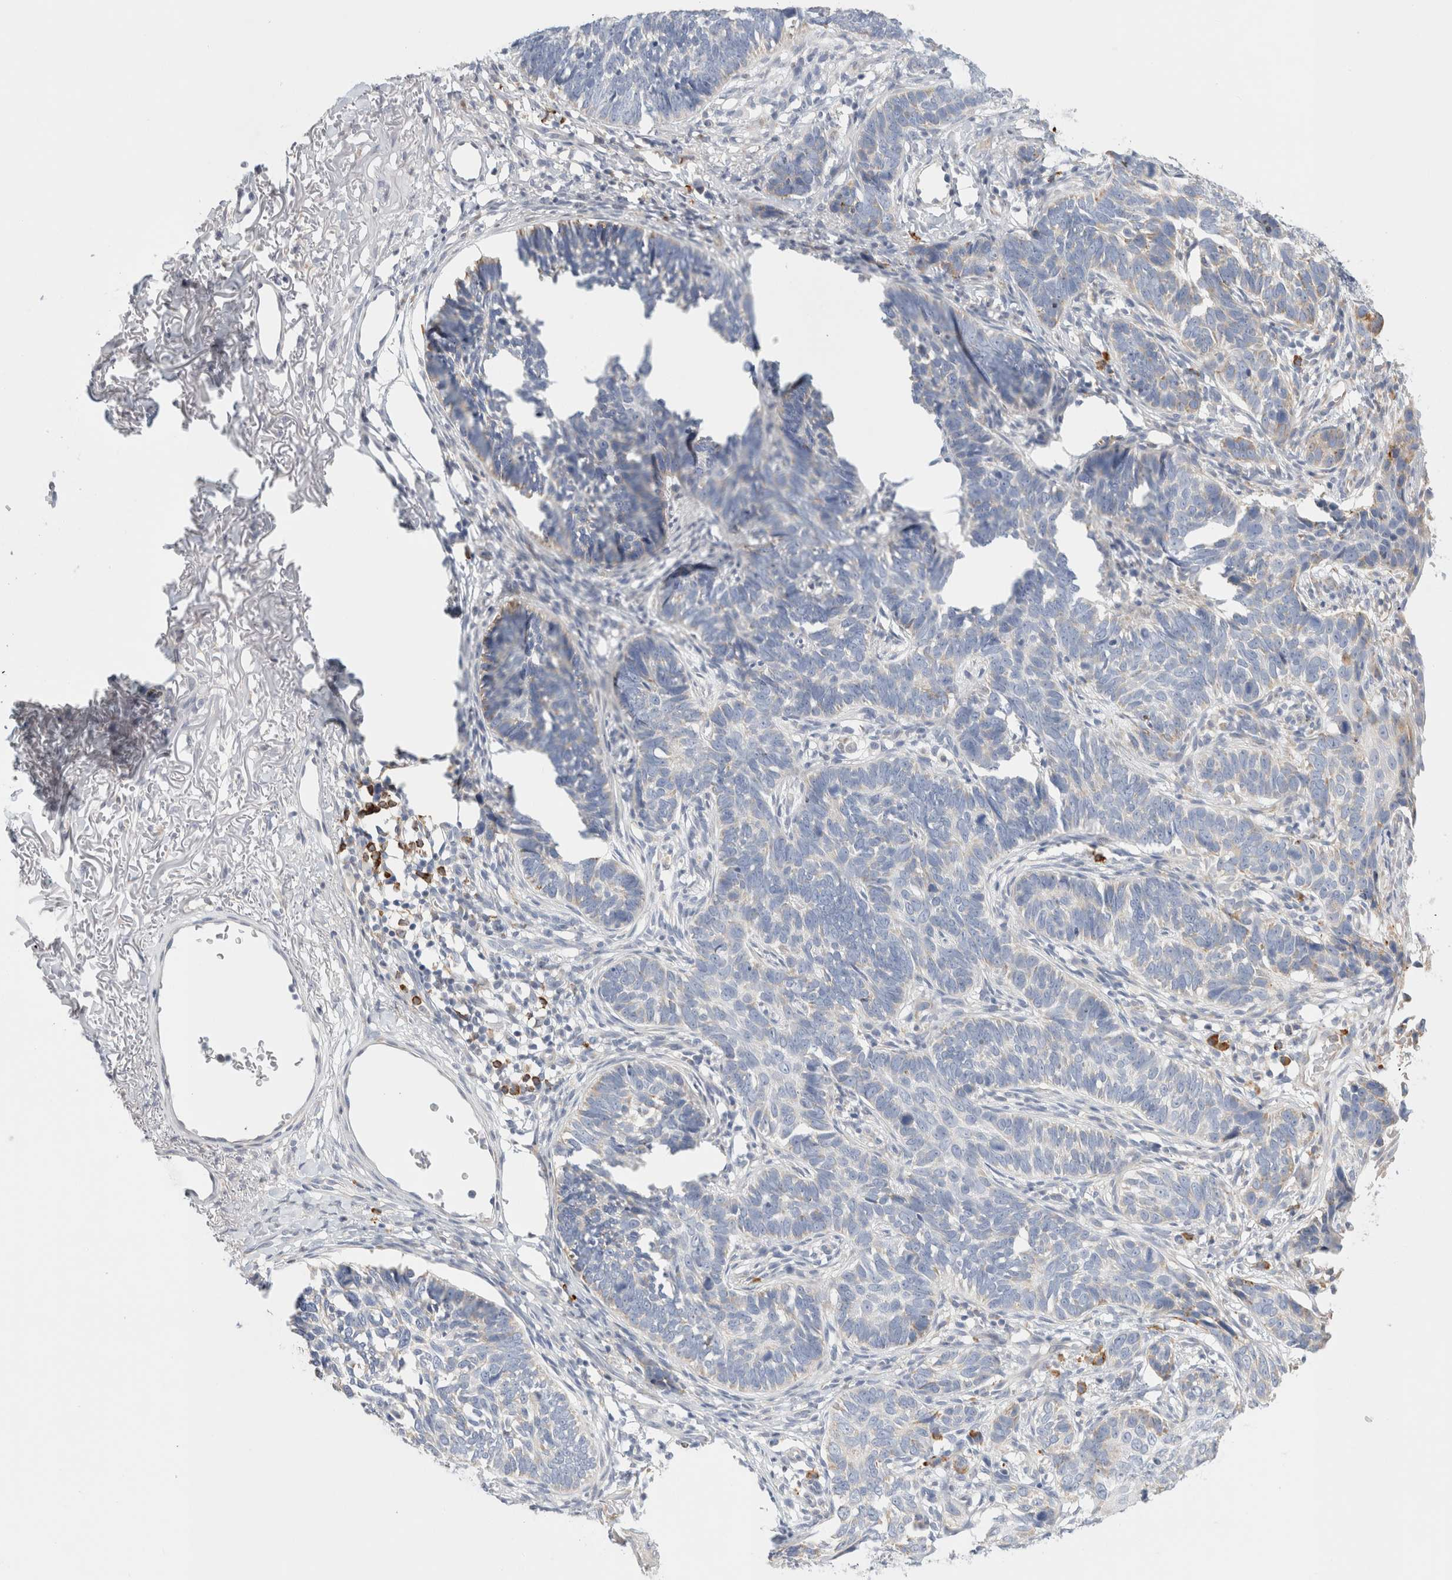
{"staining": {"intensity": "weak", "quantity": "<25%", "location": "cytoplasmic/membranous"}, "tissue": "skin cancer", "cell_type": "Tumor cells", "image_type": "cancer", "snomed": [{"axis": "morphology", "description": "Normal tissue, NOS"}, {"axis": "morphology", "description": "Basal cell carcinoma"}, {"axis": "topography", "description": "Skin"}], "caption": "Immunohistochemistry image of neoplastic tissue: human basal cell carcinoma (skin) stained with DAB (3,3'-diaminobenzidine) exhibits no significant protein expression in tumor cells.", "gene": "CSK", "patient": {"sex": "male", "age": 77}}